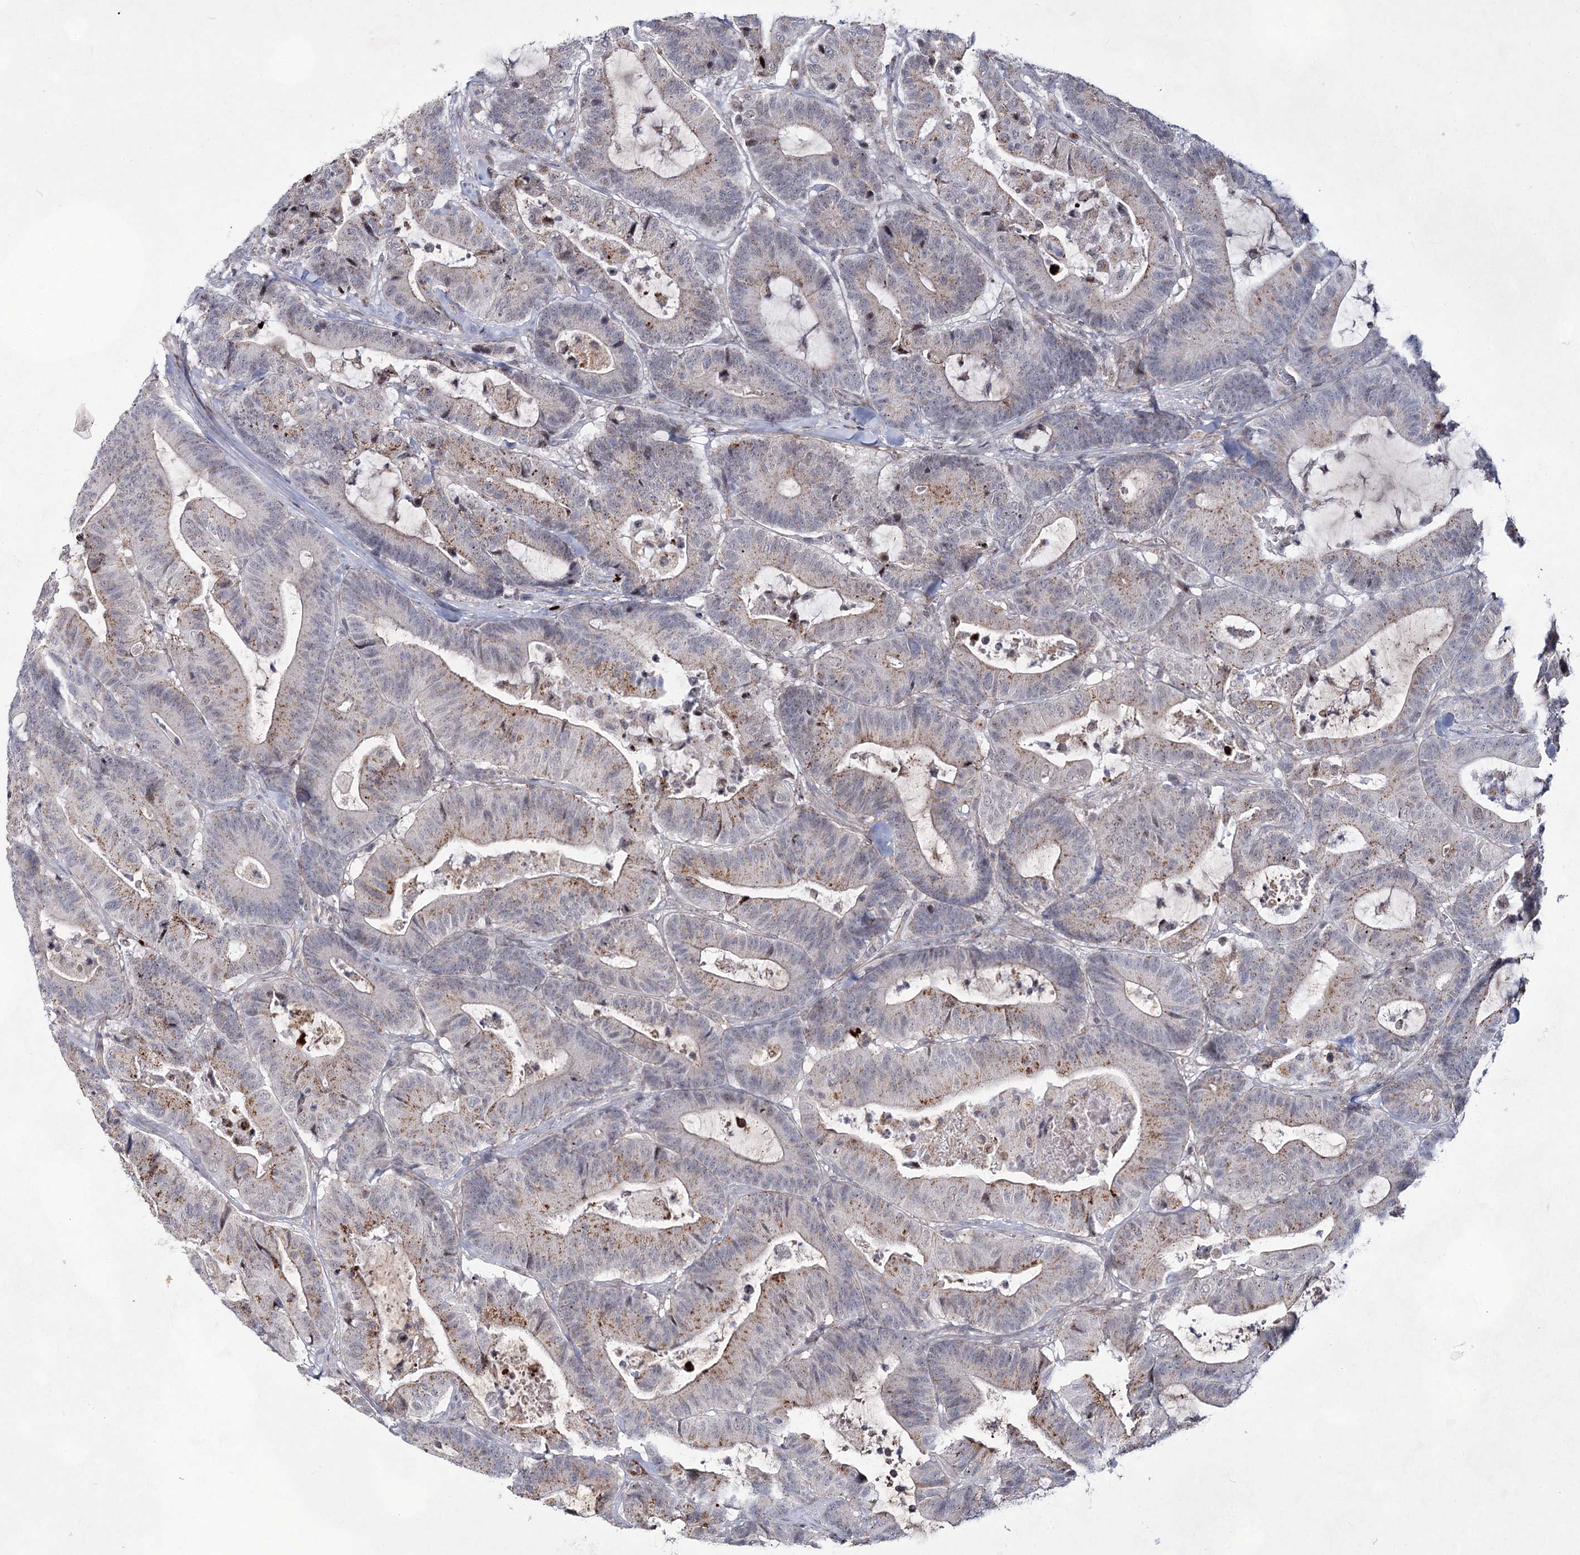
{"staining": {"intensity": "moderate", "quantity": "<25%", "location": "cytoplasmic/membranous"}, "tissue": "colorectal cancer", "cell_type": "Tumor cells", "image_type": "cancer", "snomed": [{"axis": "morphology", "description": "Adenocarcinoma, NOS"}, {"axis": "topography", "description": "Colon"}], "caption": "About <25% of tumor cells in colorectal cancer display moderate cytoplasmic/membranous protein expression as visualized by brown immunohistochemical staining.", "gene": "ATL2", "patient": {"sex": "female", "age": 84}}